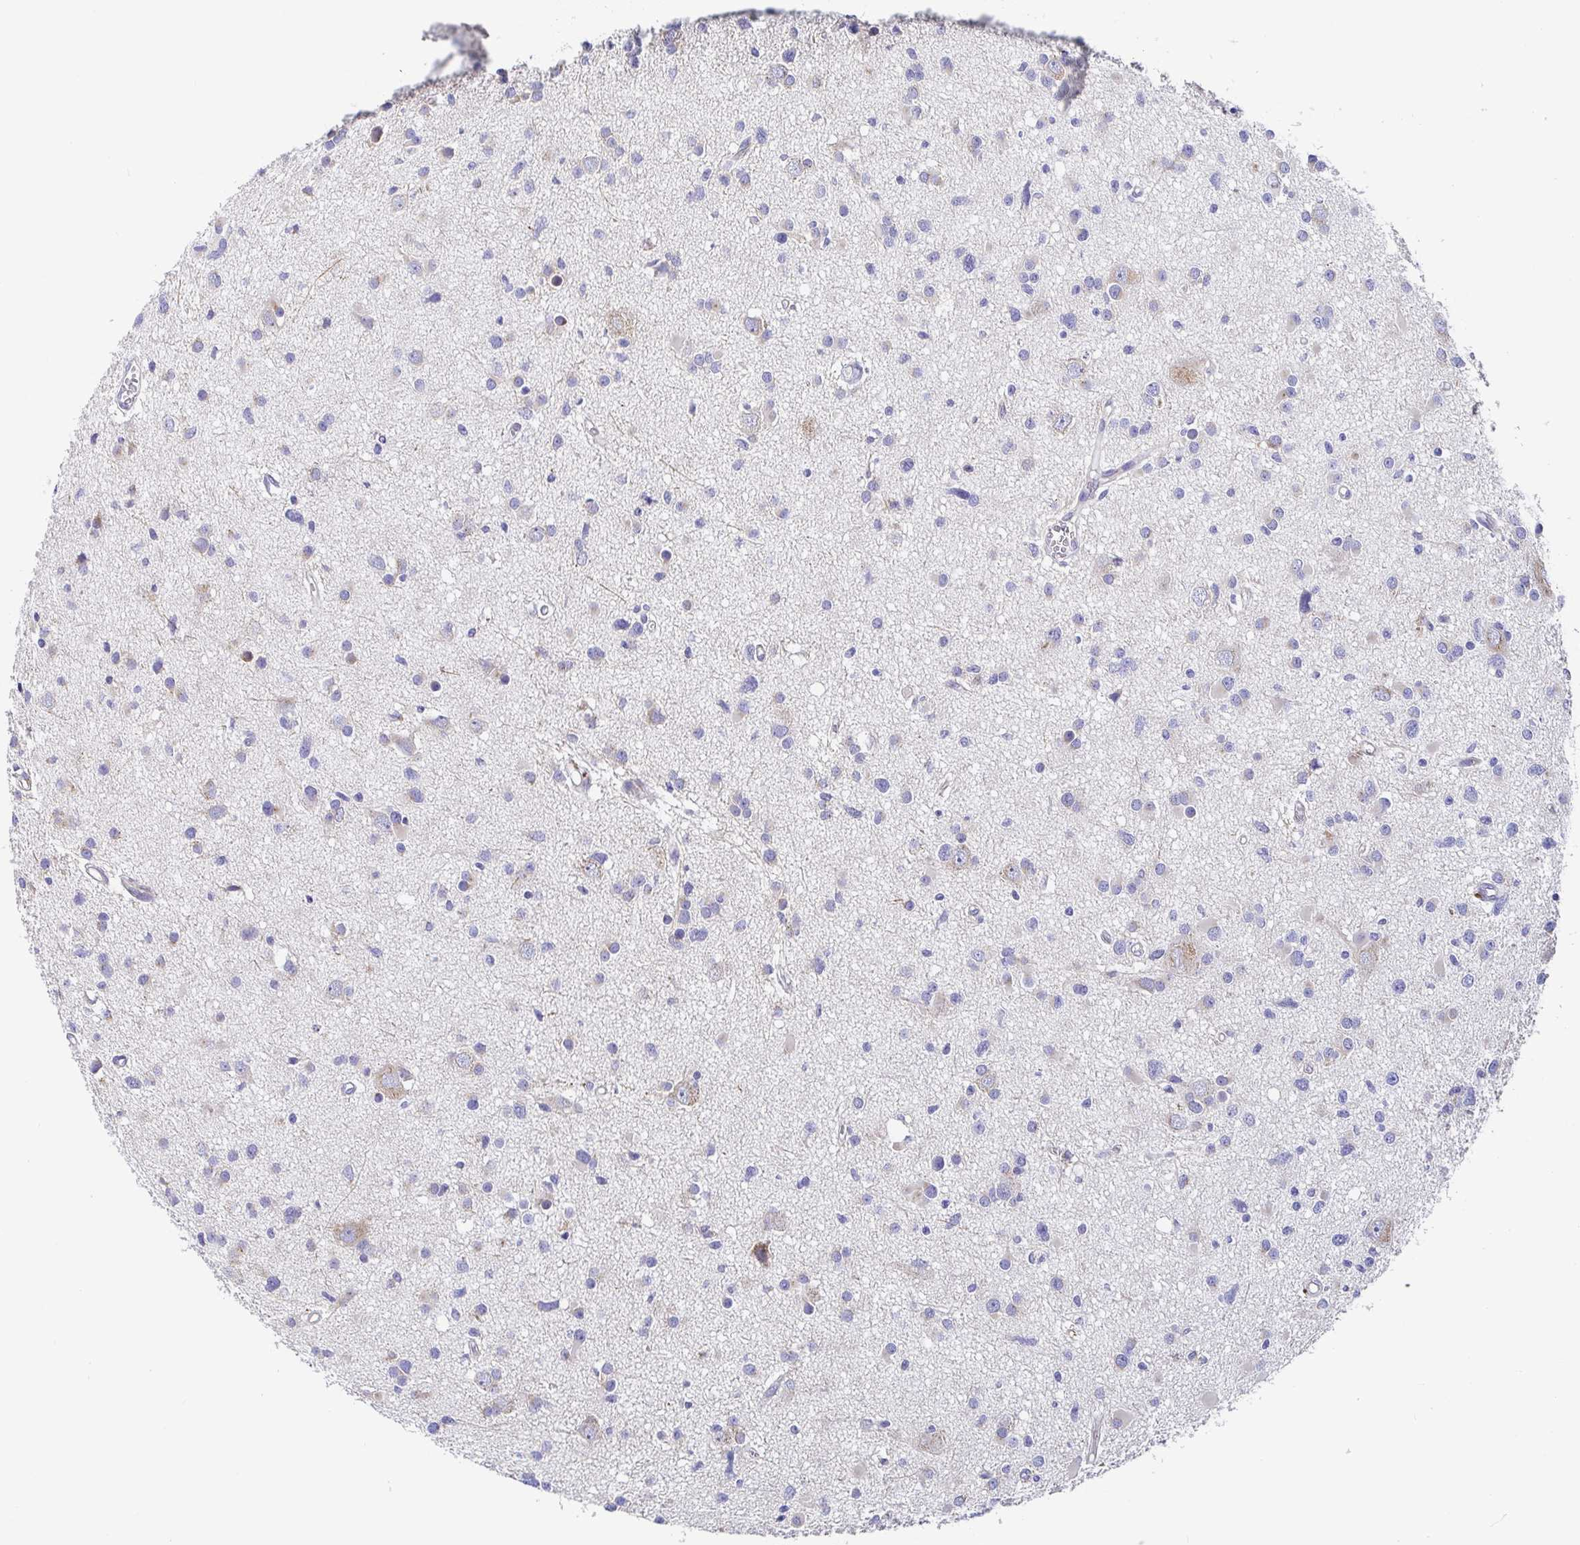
{"staining": {"intensity": "weak", "quantity": "<25%", "location": "cytoplasmic/membranous"}, "tissue": "glioma", "cell_type": "Tumor cells", "image_type": "cancer", "snomed": [{"axis": "morphology", "description": "Glioma, malignant, High grade"}, {"axis": "topography", "description": "Brain"}], "caption": "Tumor cells are negative for brown protein staining in high-grade glioma (malignant).", "gene": "GOLGA1", "patient": {"sex": "male", "age": 54}}